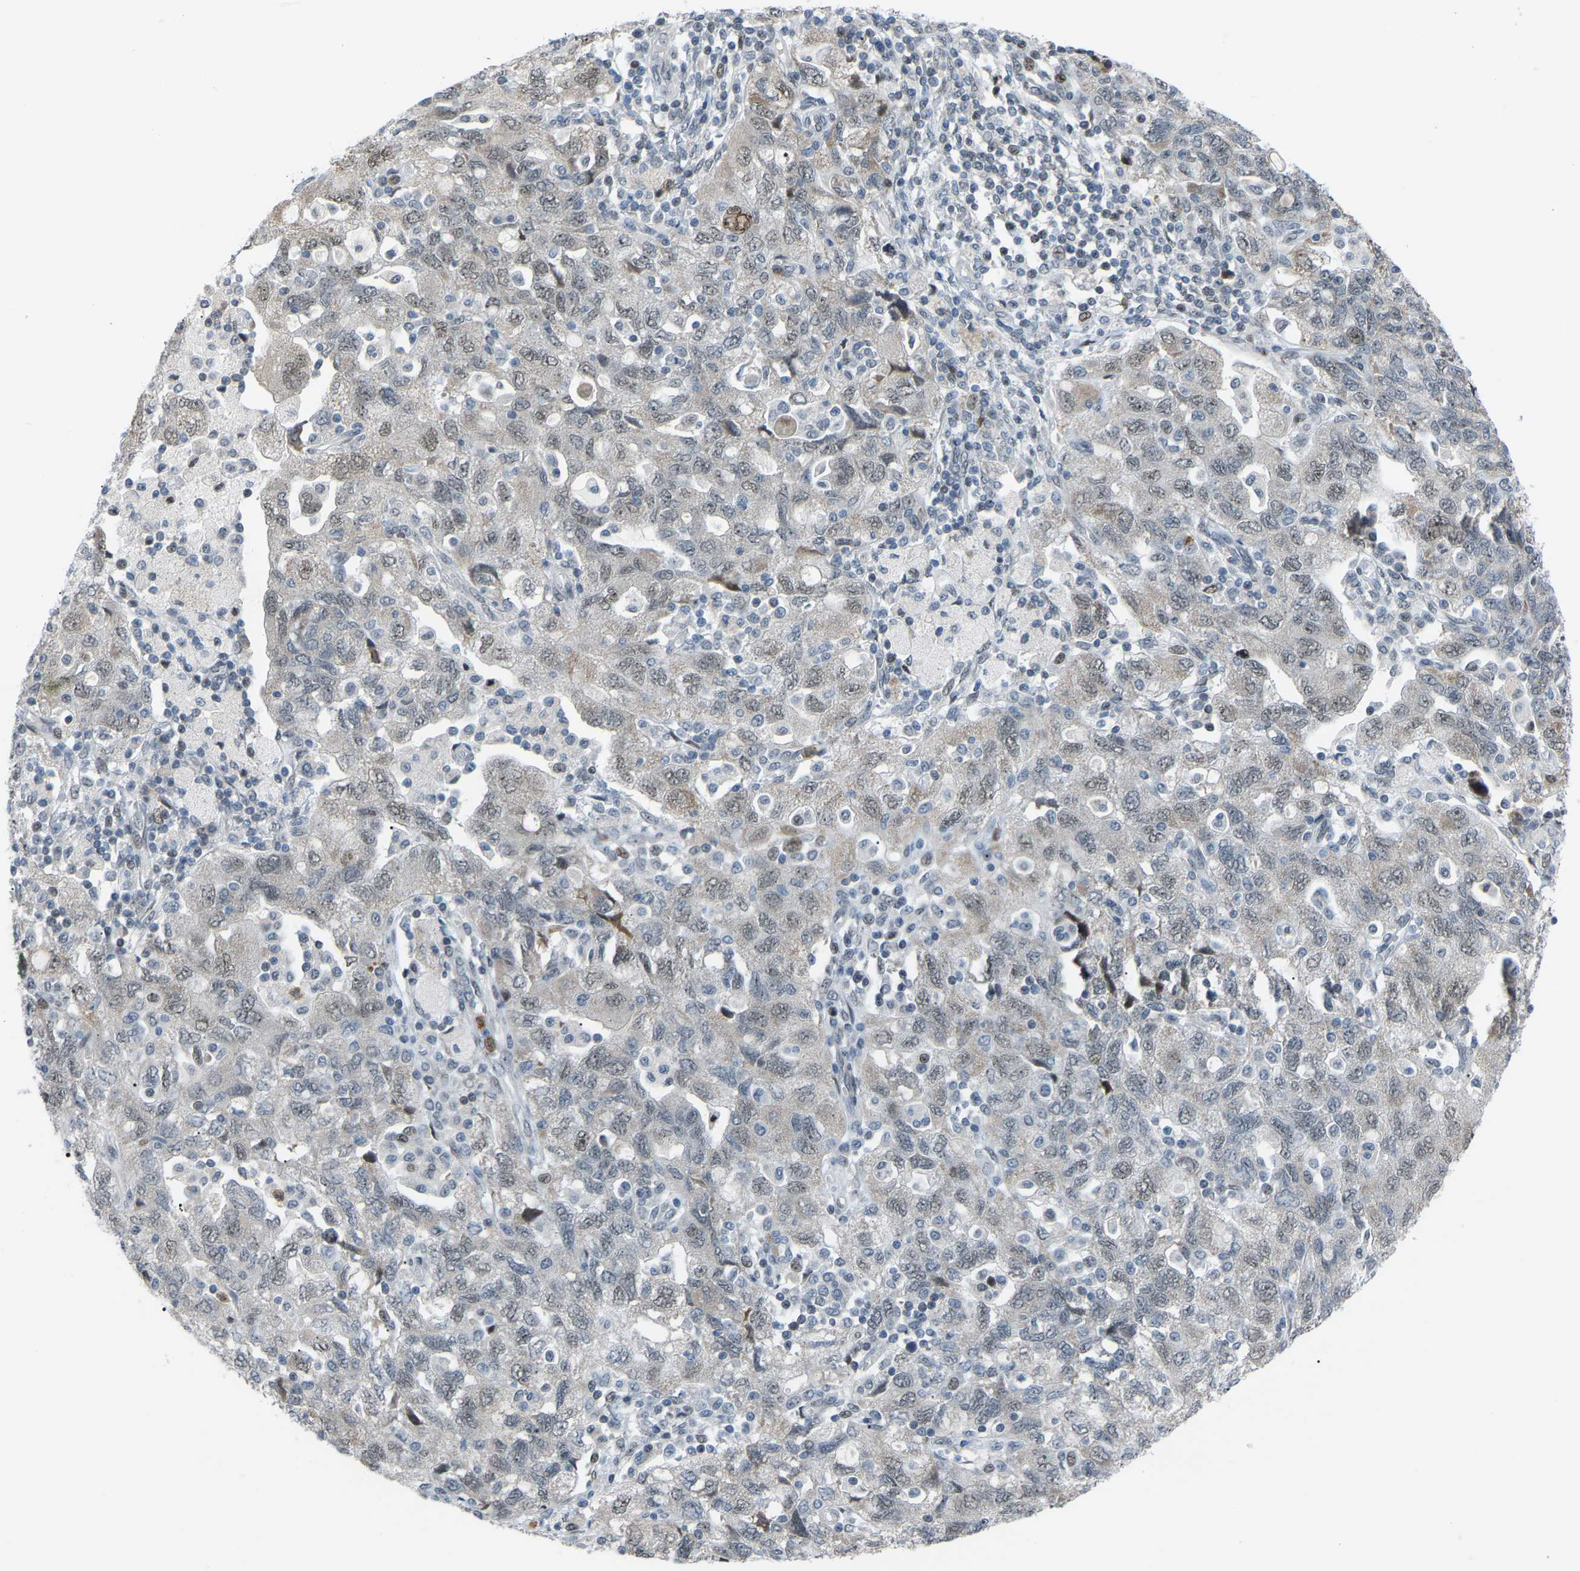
{"staining": {"intensity": "negative", "quantity": "none", "location": "none"}, "tissue": "ovarian cancer", "cell_type": "Tumor cells", "image_type": "cancer", "snomed": [{"axis": "morphology", "description": "Carcinoma, NOS"}, {"axis": "morphology", "description": "Cystadenocarcinoma, serous, NOS"}, {"axis": "topography", "description": "Ovary"}], "caption": "The immunohistochemistry photomicrograph has no significant positivity in tumor cells of ovarian cancer tissue. The staining was performed using DAB to visualize the protein expression in brown, while the nuclei were stained in blue with hematoxylin (Magnification: 20x).", "gene": "CROT", "patient": {"sex": "female", "age": 69}}